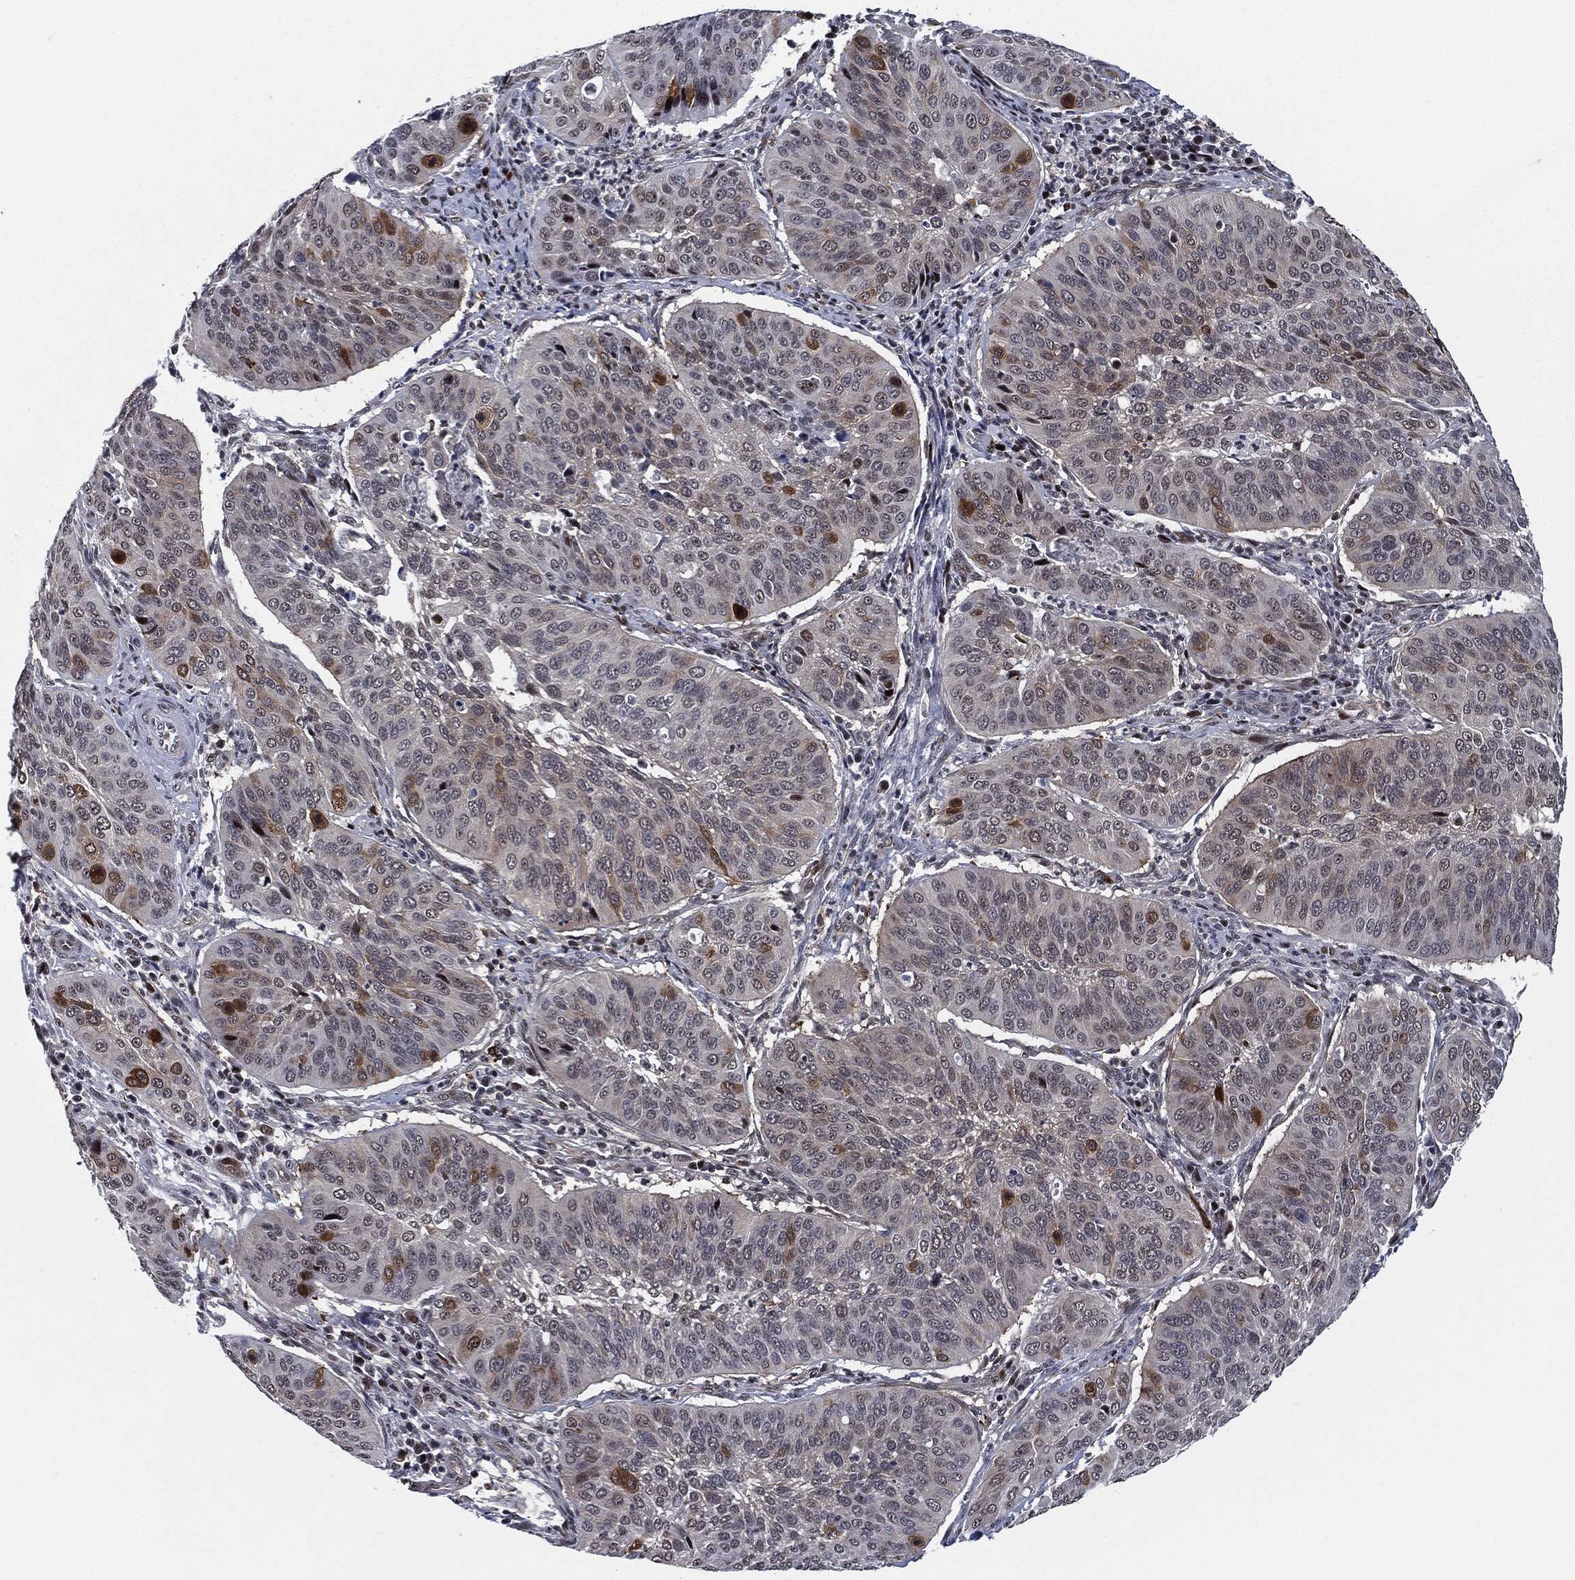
{"staining": {"intensity": "negative", "quantity": "none", "location": "none"}, "tissue": "cervical cancer", "cell_type": "Tumor cells", "image_type": "cancer", "snomed": [{"axis": "morphology", "description": "Normal tissue, NOS"}, {"axis": "morphology", "description": "Squamous cell carcinoma, NOS"}, {"axis": "topography", "description": "Cervix"}], "caption": "An IHC micrograph of squamous cell carcinoma (cervical) is shown. There is no staining in tumor cells of squamous cell carcinoma (cervical).", "gene": "AKT2", "patient": {"sex": "female", "age": 39}}